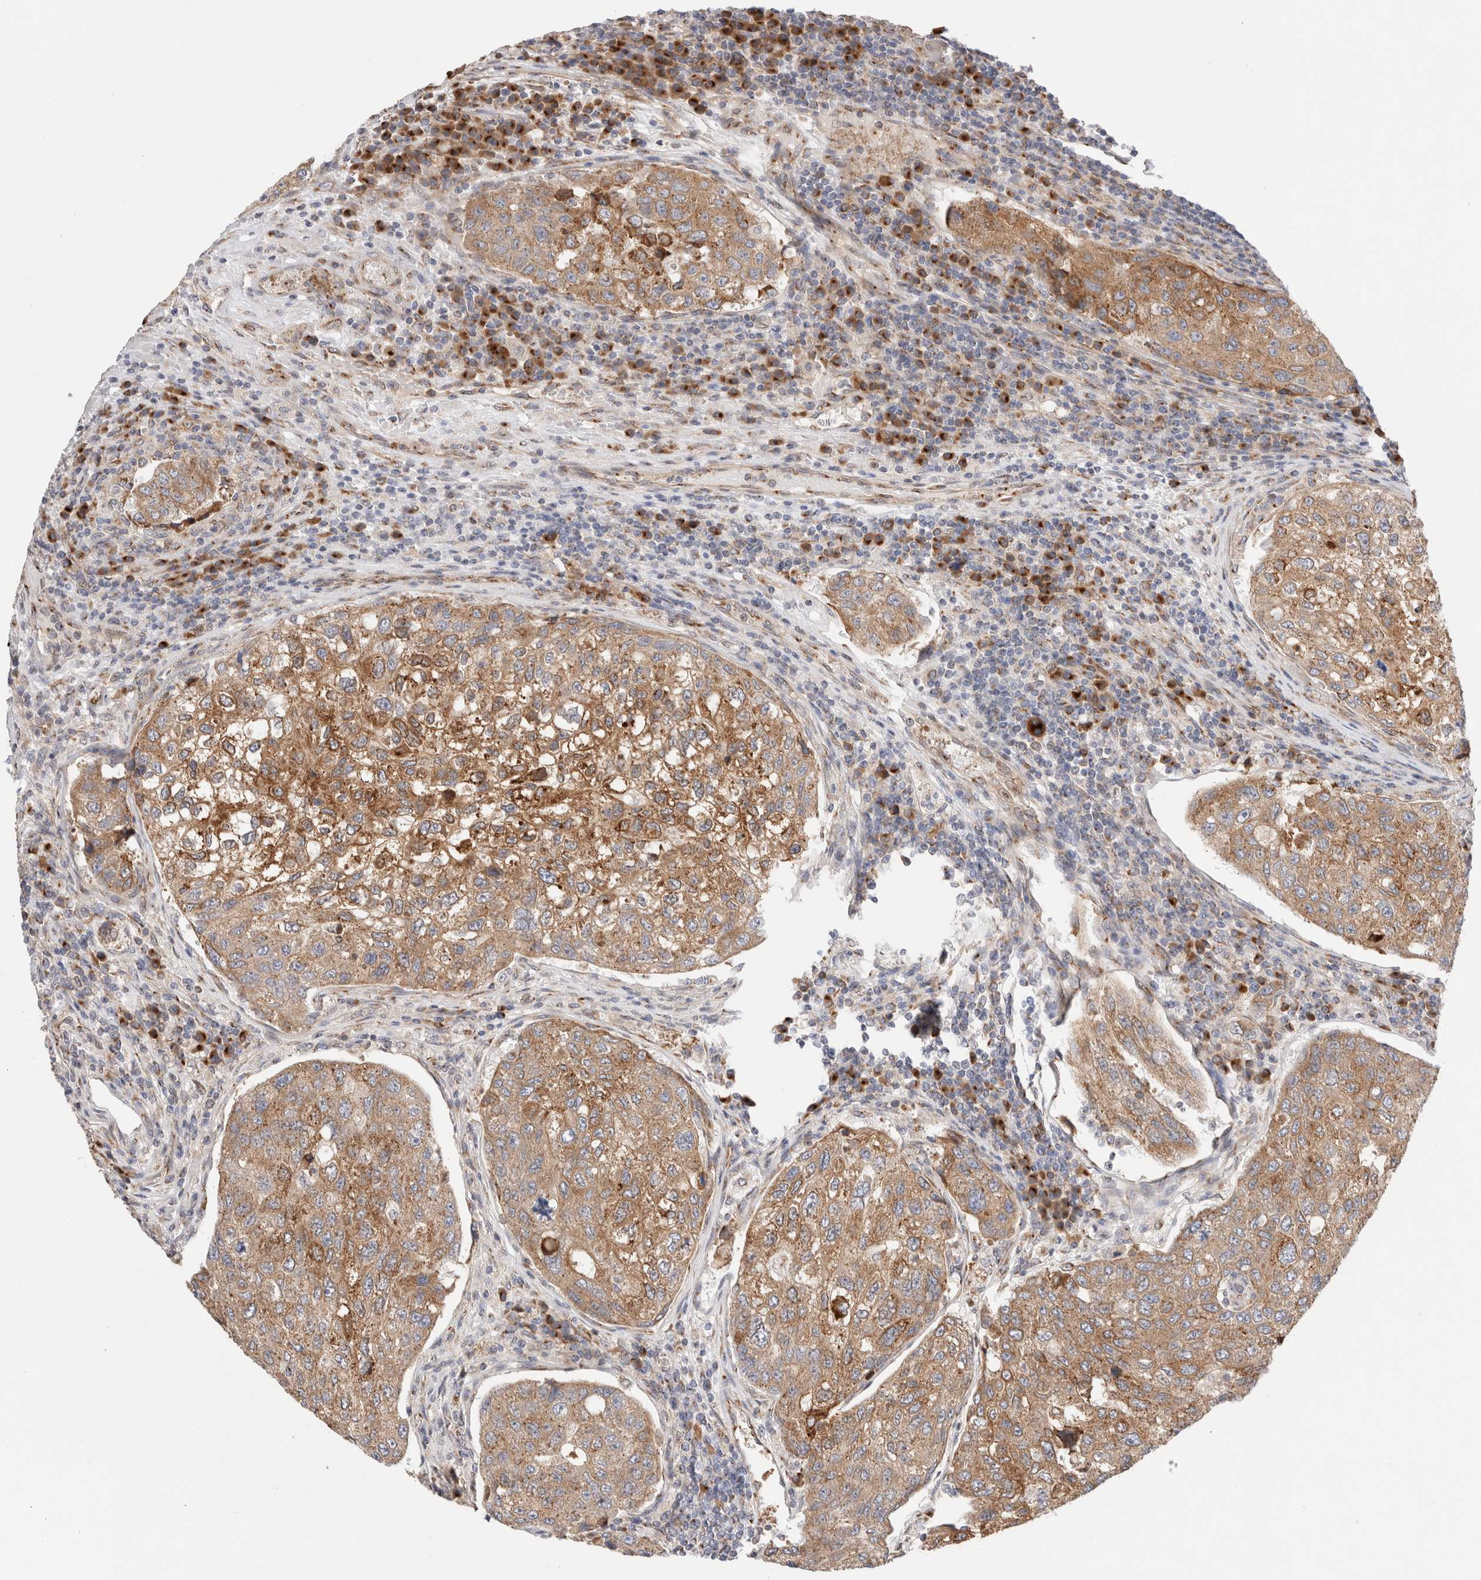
{"staining": {"intensity": "moderate", "quantity": ">75%", "location": "cytoplasmic/membranous"}, "tissue": "urothelial cancer", "cell_type": "Tumor cells", "image_type": "cancer", "snomed": [{"axis": "morphology", "description": "Urothelial carcinoma, High grade"}, {"axis": "topography", "description": "Lymph node"}, {"axis": "topography", "description": "Urinary bladder"}], "caption": "Protein expression analysis of human urothelial carcinoma (high-grade) reveals moderate cytoplasmic/membranous expression in about >75% of tumor cells.", "gene": "LMAN2L", "patient": {"sex": "male", "age": 51}}